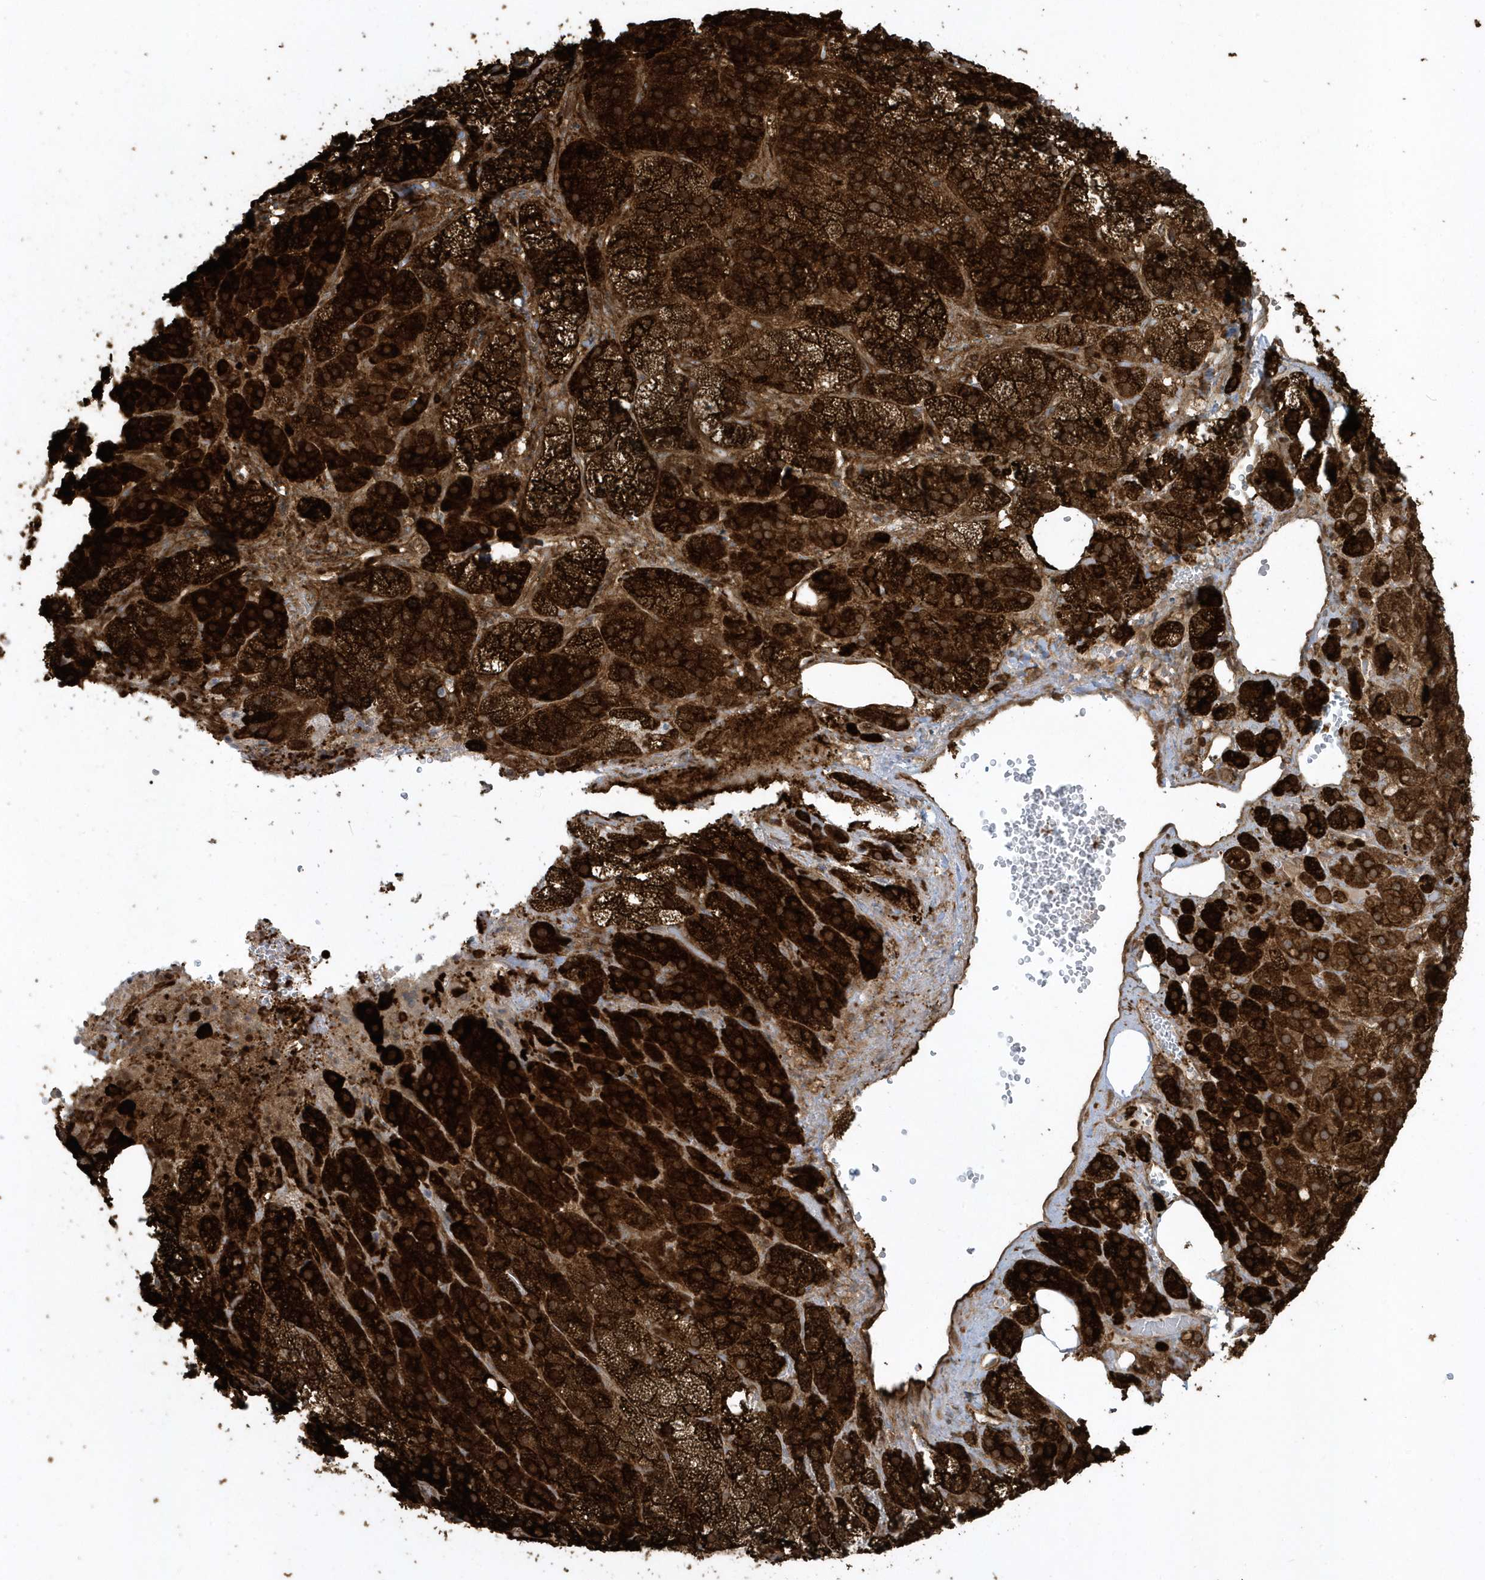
{"staining": {"intensity": "strong", "quantity": ">75%", "location": "cytoplasmic/membranous"}, "tissue": "adrenal gland", "cell_type": "Glandular cells", "image_type": "normal", "snomed": [{"axis": "morphology", "description": "Normal tissue, NOS"}, {"axis": "topography", "description": "Adrenal gland"}], "caption": "Adrenal gland stained with a brown dye shows strong cytoplasmic/membranous positive expression in approximately >75% of glandular cells.", "gene": "CLCN6", "patient": {"sex": "female", "age": 59}}